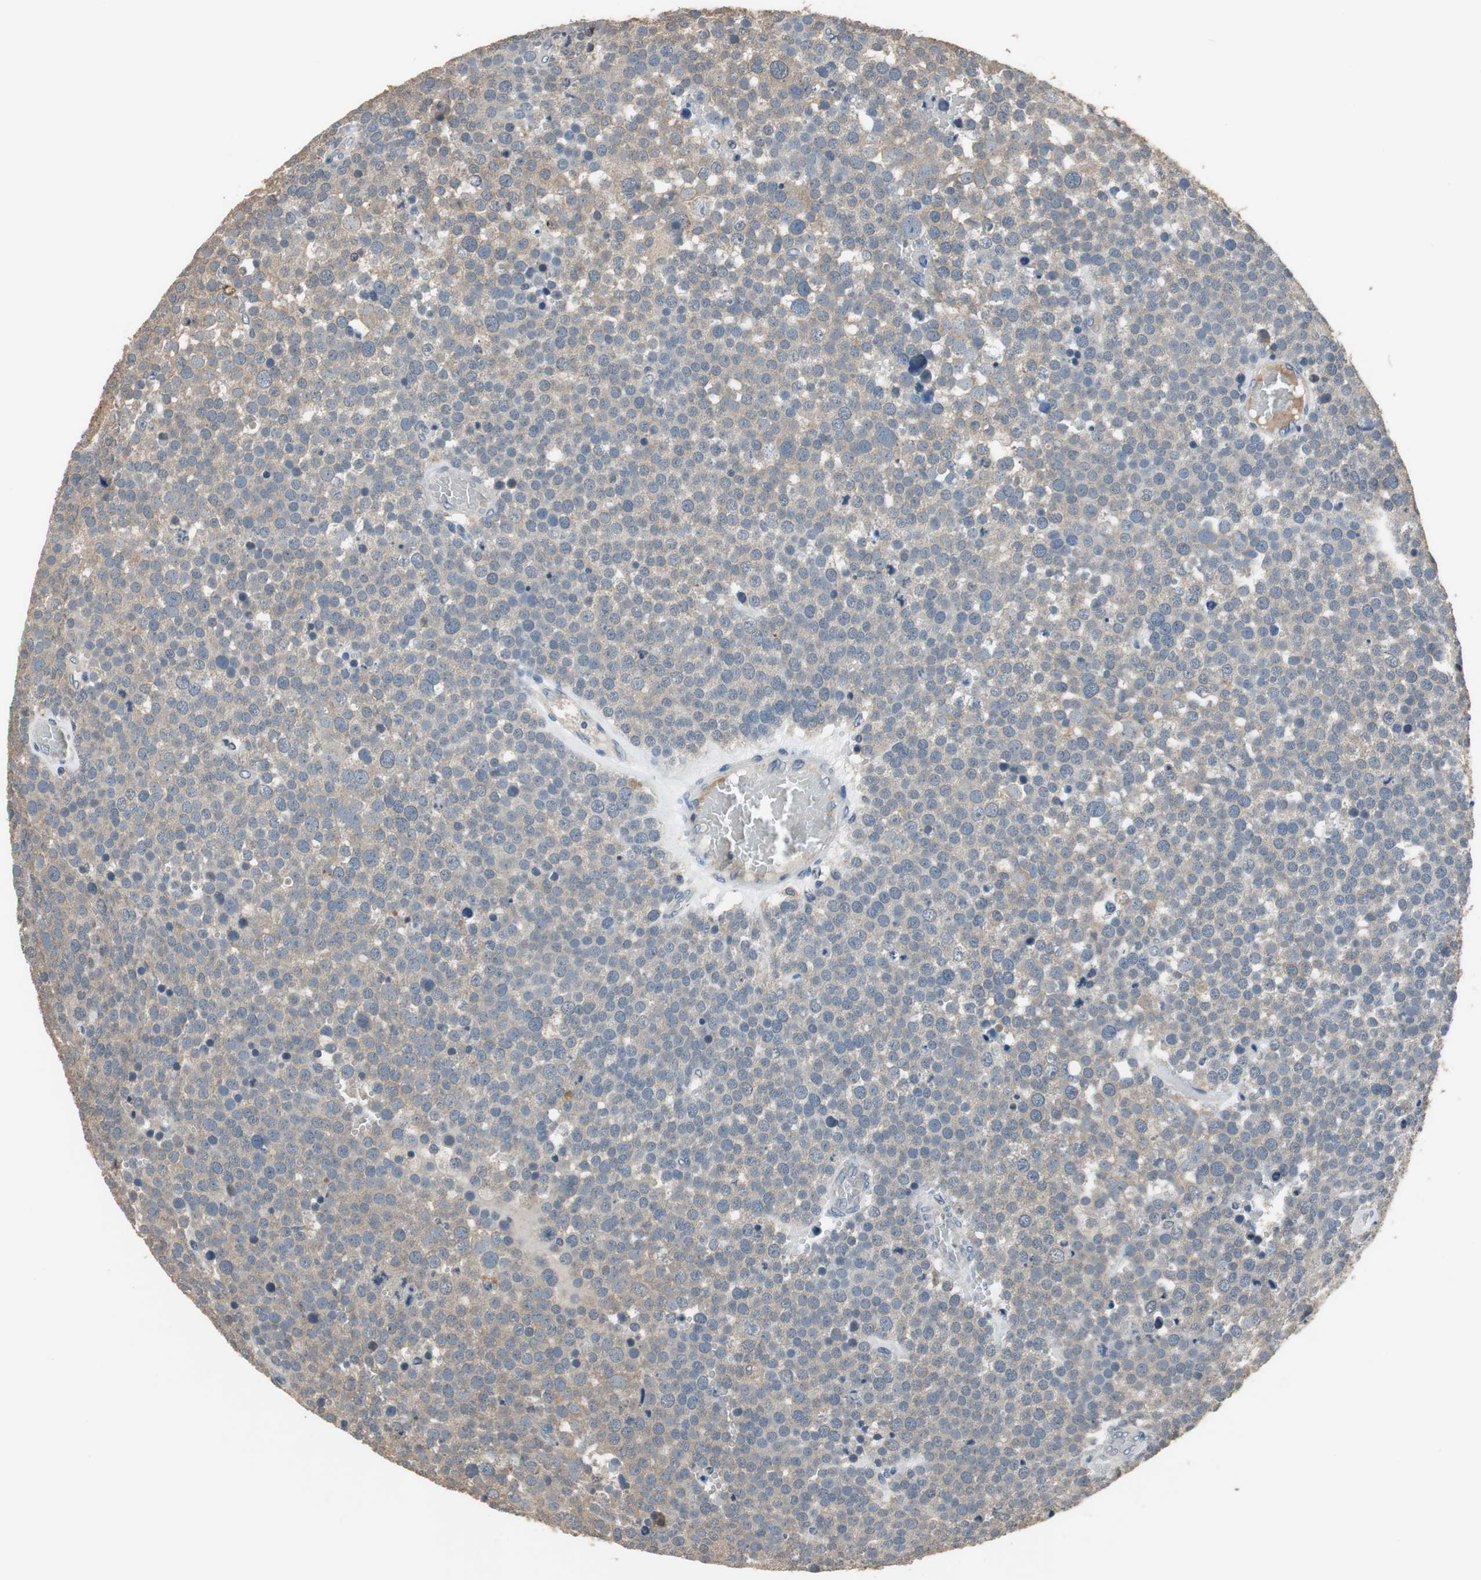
{"staining": {"intensity": "negative", "quantity": "none", "location": "none"}, "tissue": "testis cancer", "cell_type": "Tumor cells", "image_type": "cancer", "snomed": [{"axis": "morphology", "description": "Seminoma, NOS"}, {"axis": "topography", "description": "Testis"}], "caption": "The histopathology image demonstrates no significant staining in tumor cells of testis seminoma.", "gene": "PI4KB", "patient": {"sex": "male", "age": 71}}